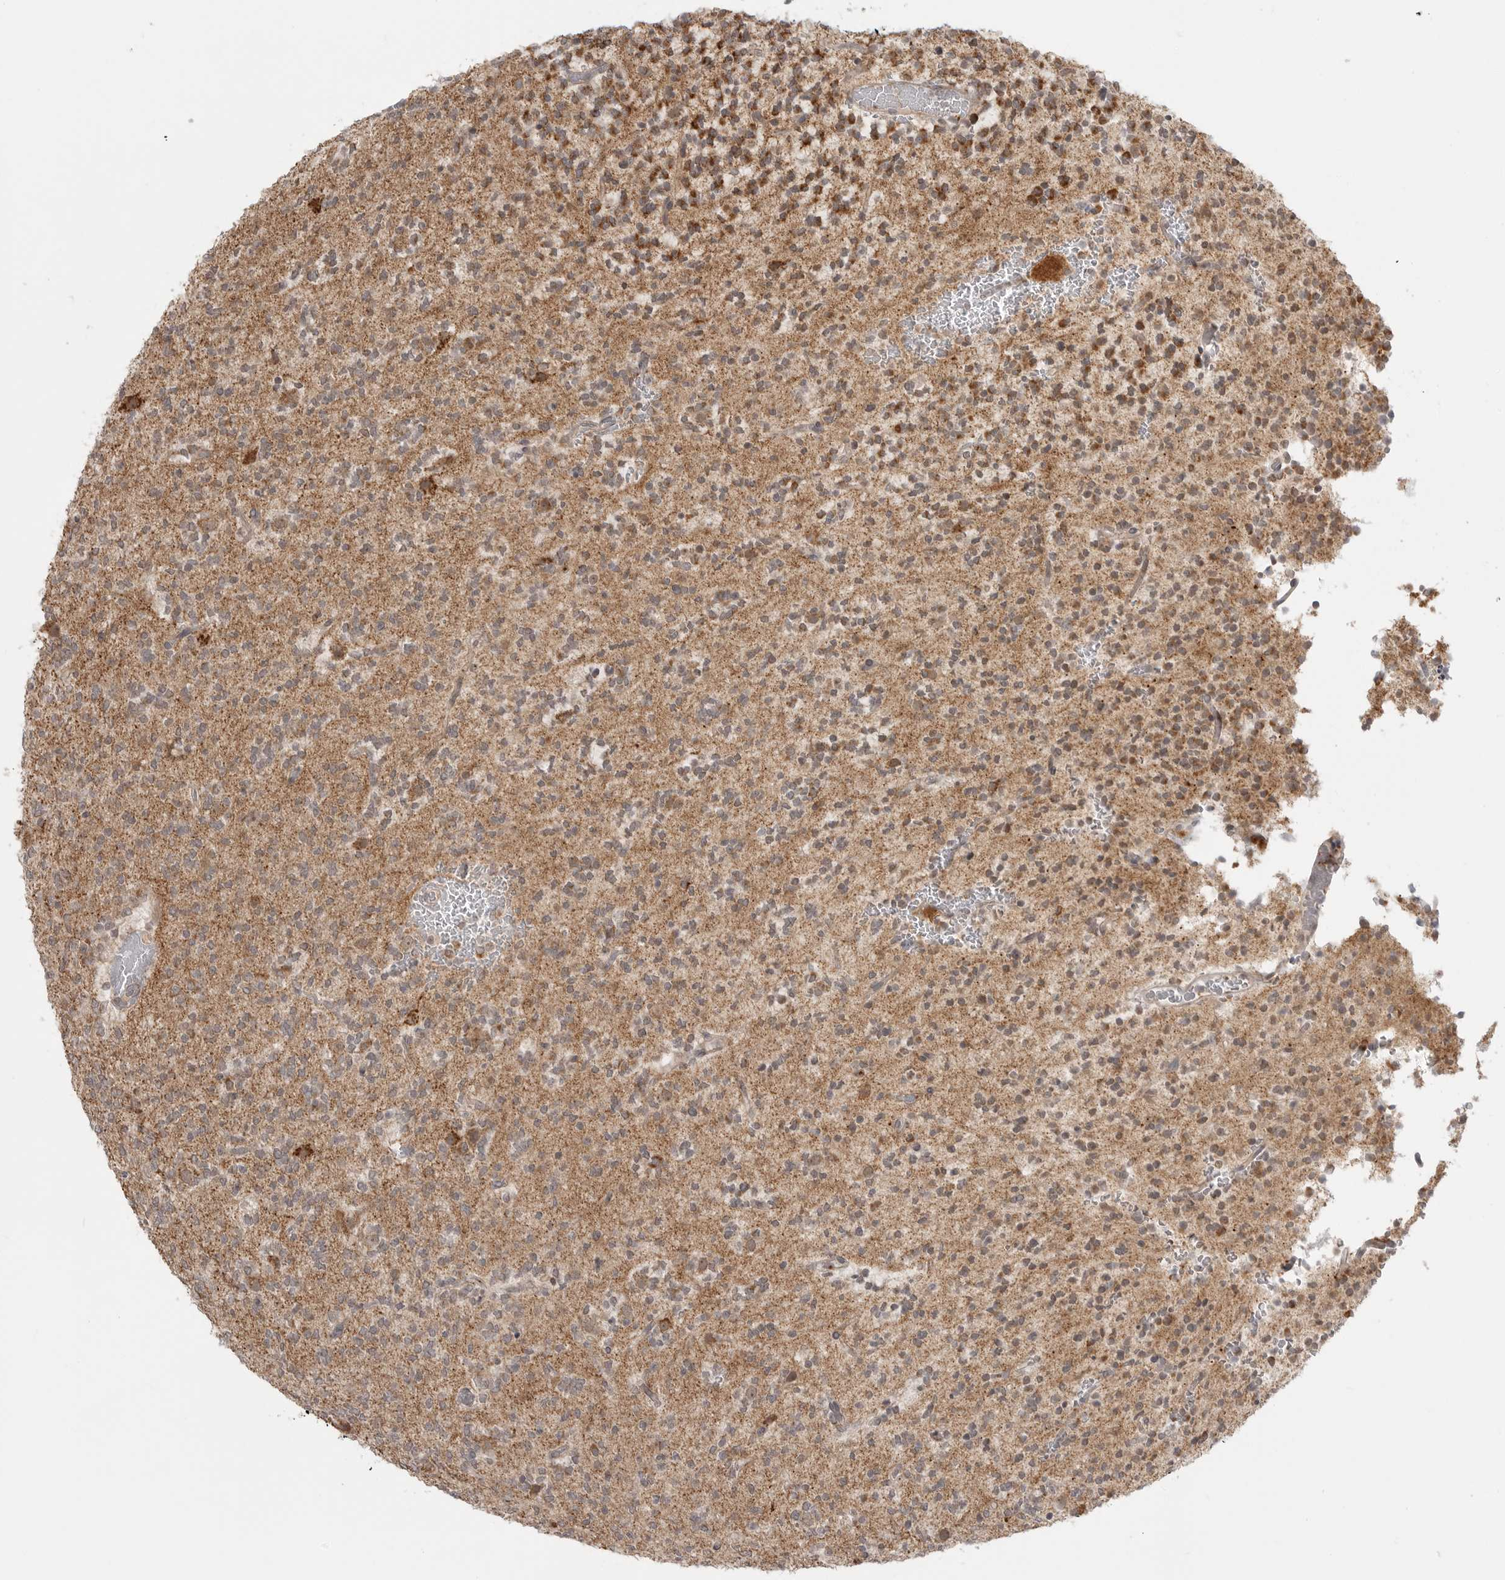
{"staining": {"intensity": "moderate", "quantity": "25%-75%", "location": "cytoplasmic/membranous"}, "tissue": "glioma", "cell_type": "Tumor cells", "image_type": "cancer", "snomed": [{"axis": "morphology", "description": "Glioma, malignant, Low grade"}, {"axis": "topography", "description": "Brain"}], "caption": "Glioma stained for a protein (brown) shows moderate cytoplasmic/membranous positive positivity in about 25%-75% of tumor cells.", "gene": "KALRN", "patient": {"sex": "male", "age": 38}}